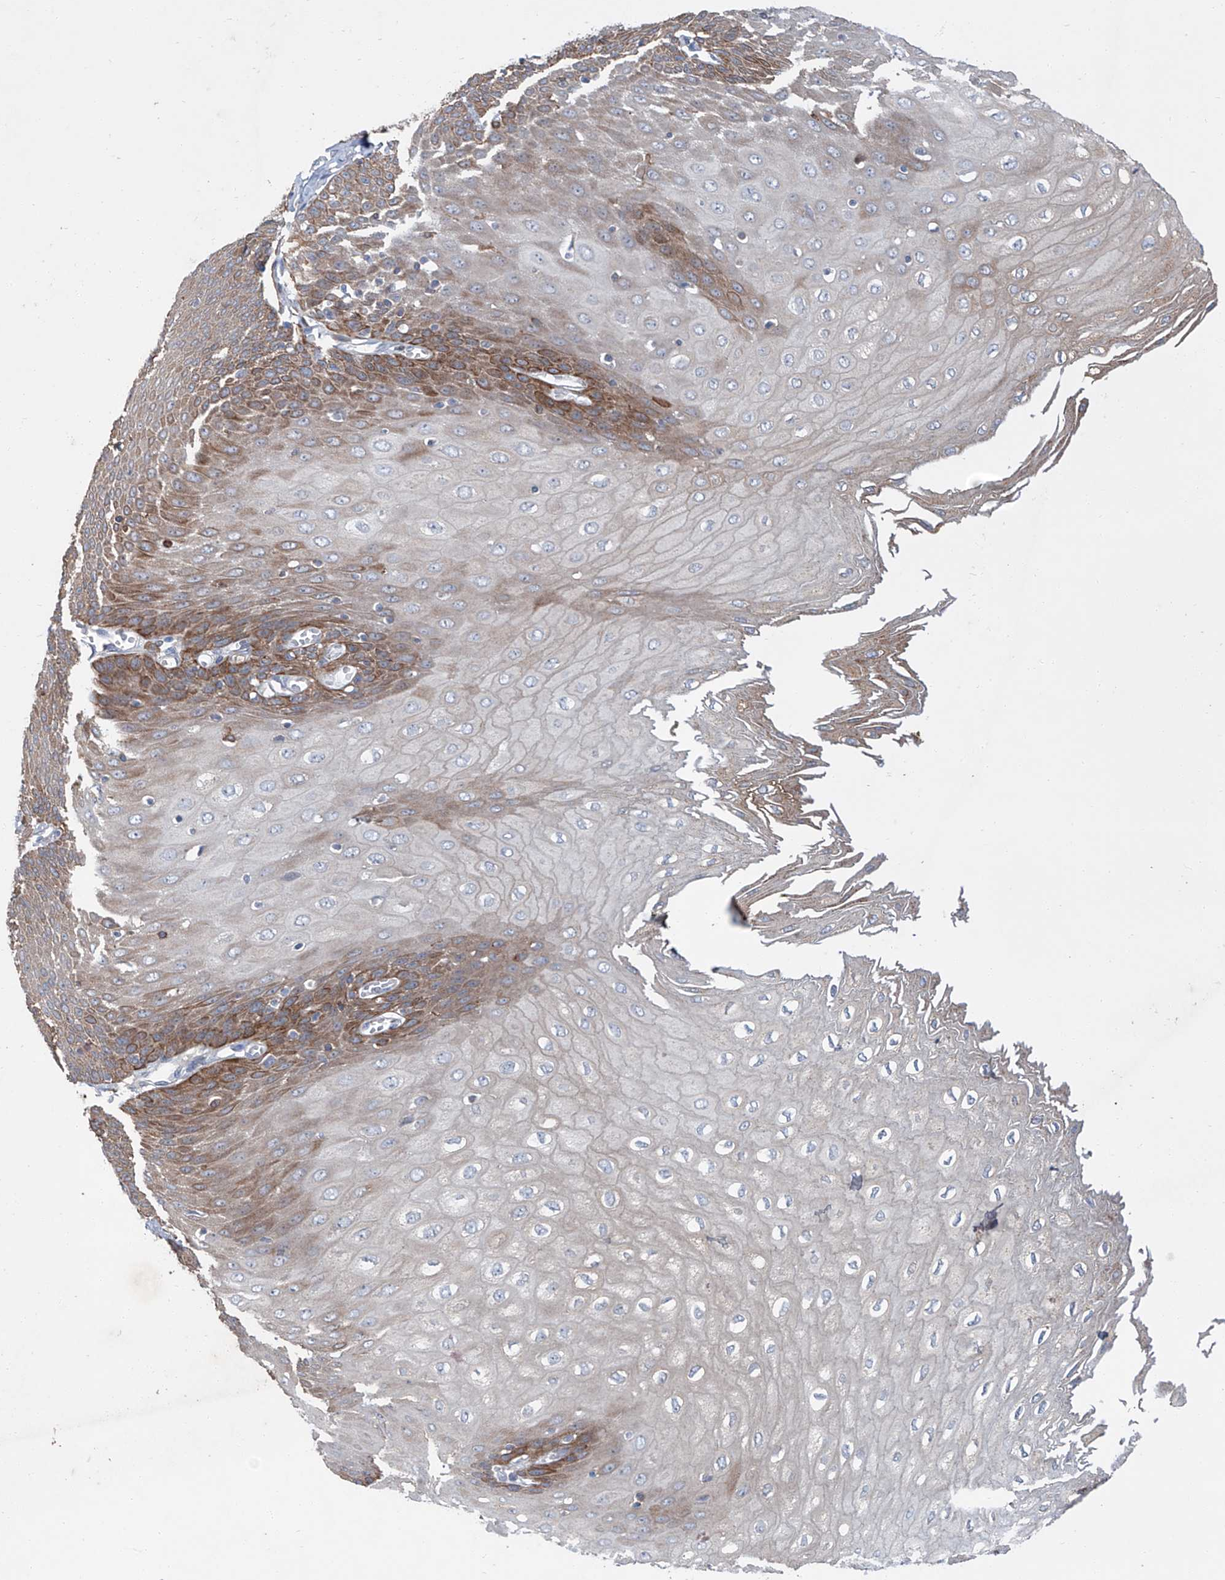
{"staining": {"intensity": "moderate", "quantity": "25%-75%", "location": "cytoplasmic/membranous"}, "tissue": "esophagus", "cell_type": "Squamous epithelial cells", "image_type": "normal", "snomed": [{"axis": "morphology", "description": "Normal tissue, NOS"}, {"axis": "topography", "description": "Esophagus"}], "caption": "Esophagus was stained to show a protein in brown. There is medium levels of moderate cytoplasmic/membranous positivity in approximately 25%-75% of squamous epithelial cells. (IHC, brightfield microscopy, high magnification).", "gene": "SIX4", "patient": {"sex": "male", "age": 60}}